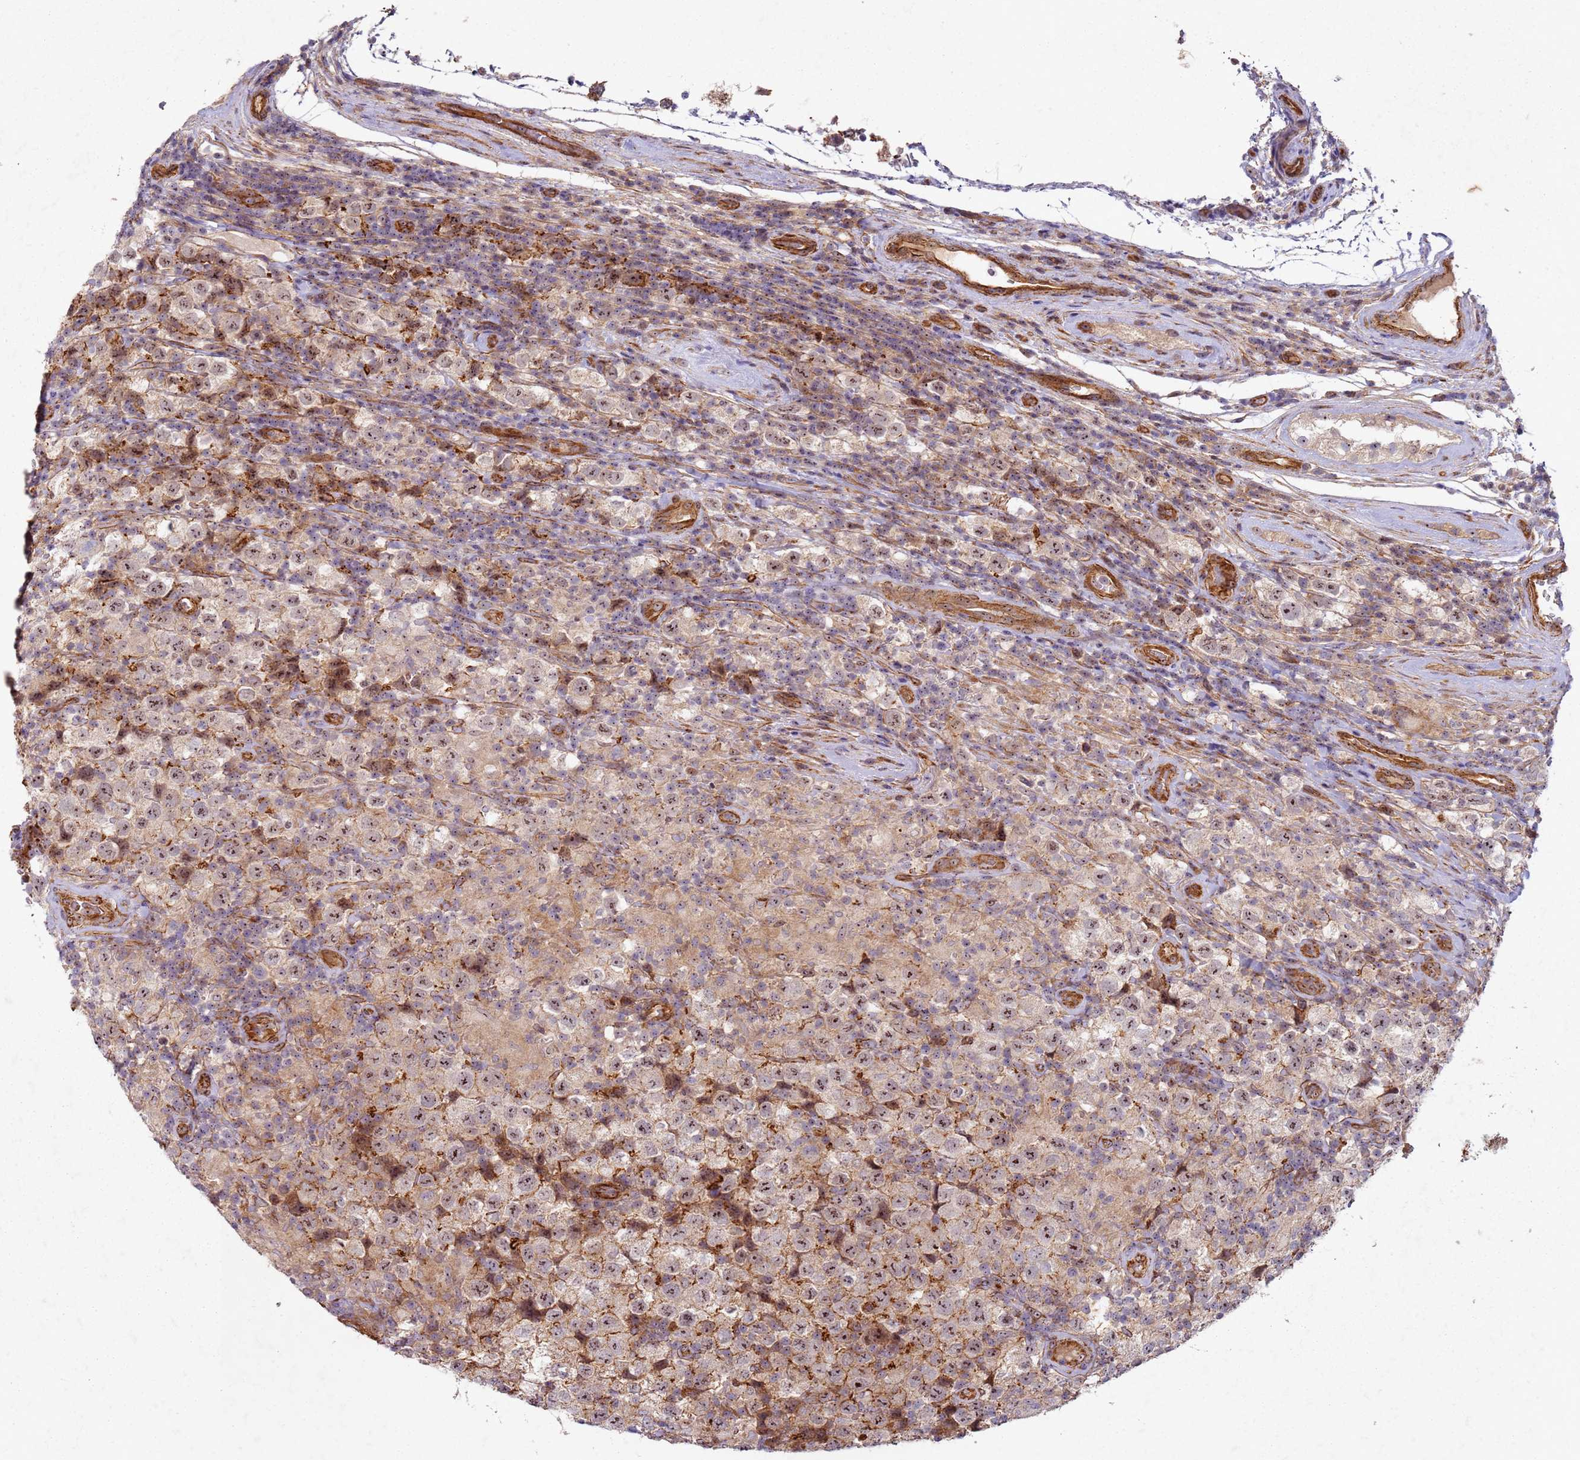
{"staining": {"intensity": "weak", "quantity": ">75%", "location": "cytoplasmic/membranous,nuclear"}, "tissue": "testis cancer", "cell_type": "Tumor cells", "image_type": "cancer", "snomed": [{"axis": "morphology", "description": "Seminoma, NOS"}, {"axis": "morphology", "description": "Carcinoma, Embryonal, NOS"}, {"axis": "topography", "description": "Testis"}], "caption": "Immunohistochemical staining of seminoma (testis) reveals weak cytoplasmic/membranous and nuclear protein expression in approximately >75% of tumor cells.", "gene": "C2CD4B", "patient": {"sex": "male", "age": 41}}